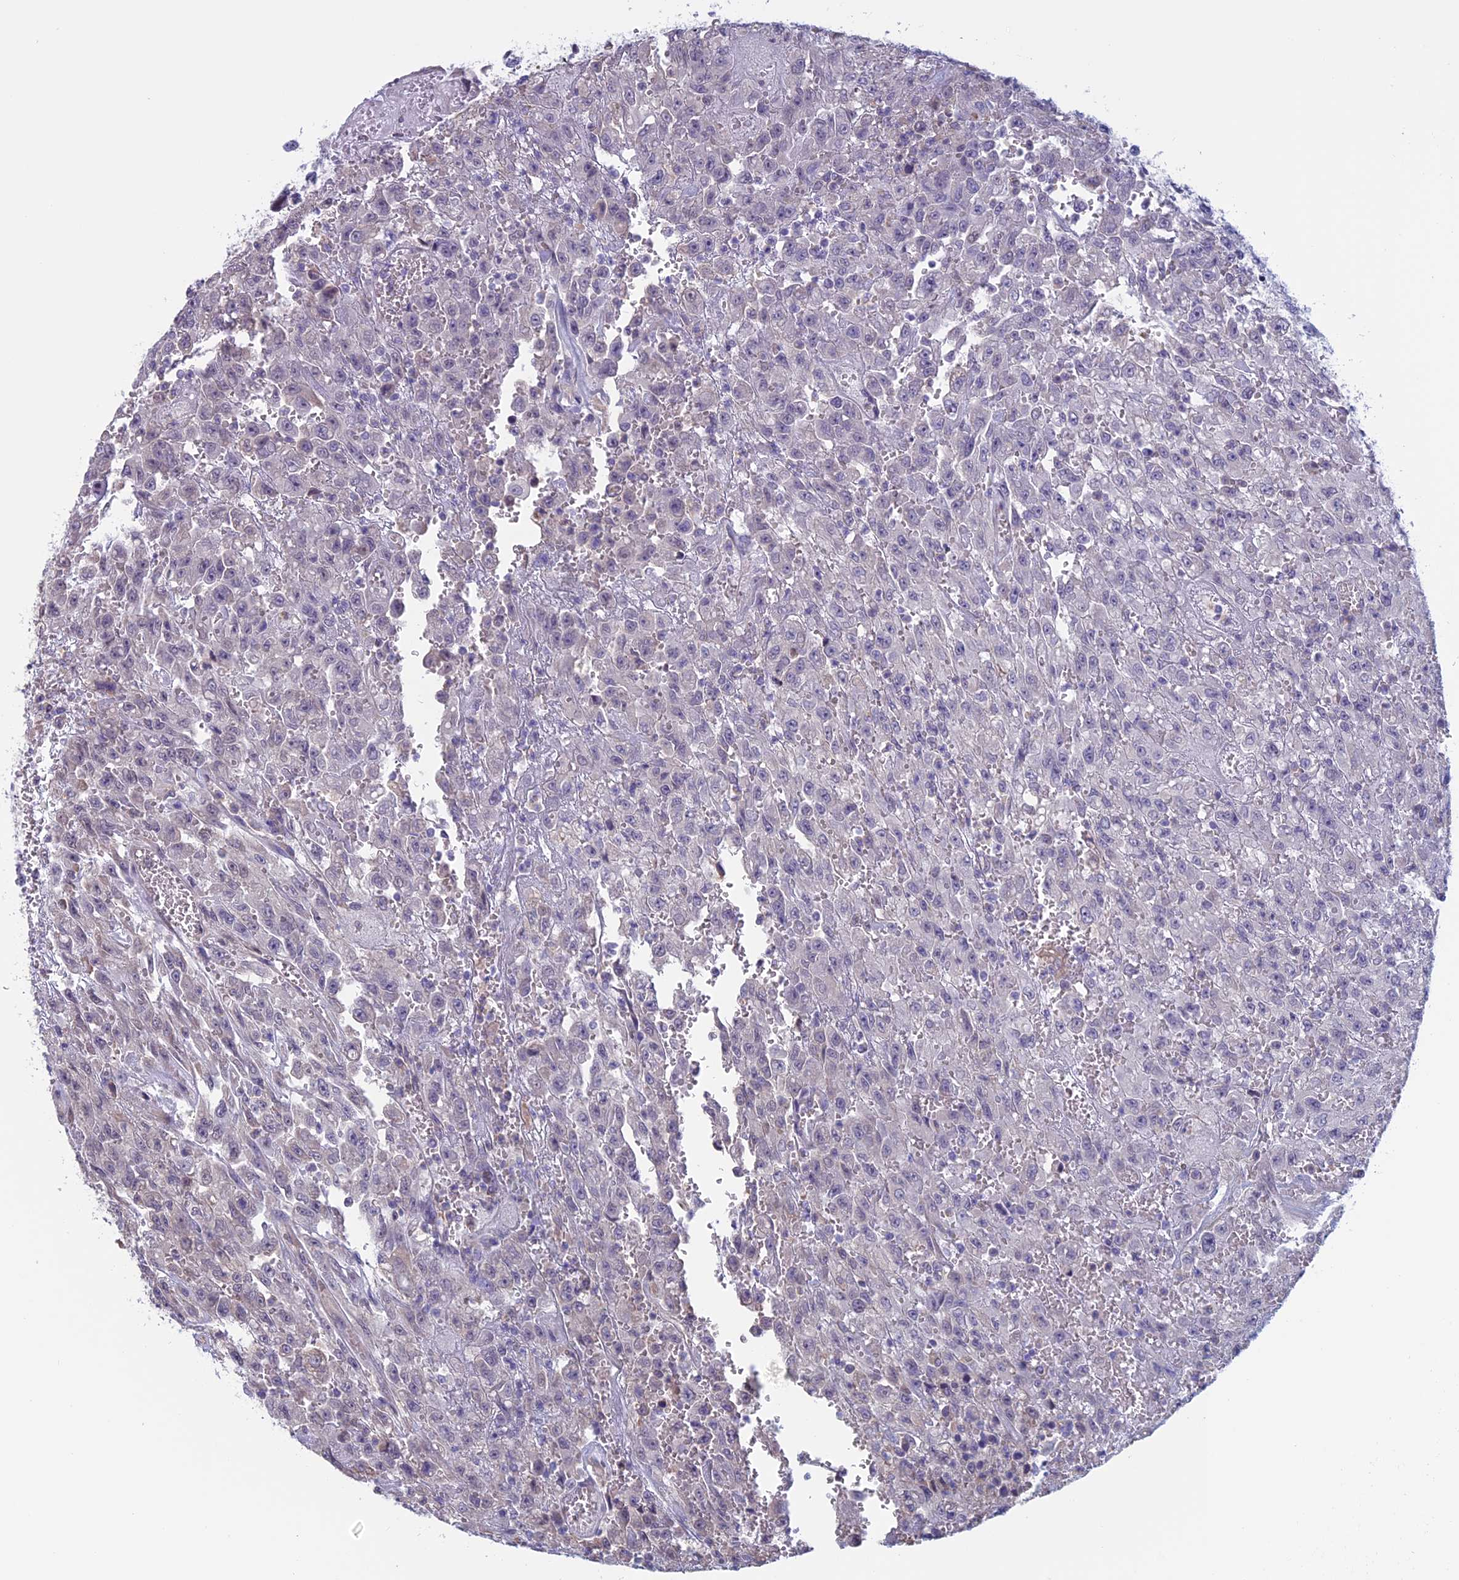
{"staining": {"intensity": "negative", "quantity": "none", "location": "none"}, "tissue": "urothelial cancer", "cell_type": "Tumor cells", "image_type": "cancer", "snomed": [{"axis": "morphology", "description": "Urothelial carcinoma, High grade"}, {"axis": "topography", "description": "Urinary bladder"}], "caption": "A photomicrograph of human high-grade urothelial carcinoma is negative for staining in tumor cells.", "gene": "SLC1A6", "patient": {"sex": "male", "age": 46}}